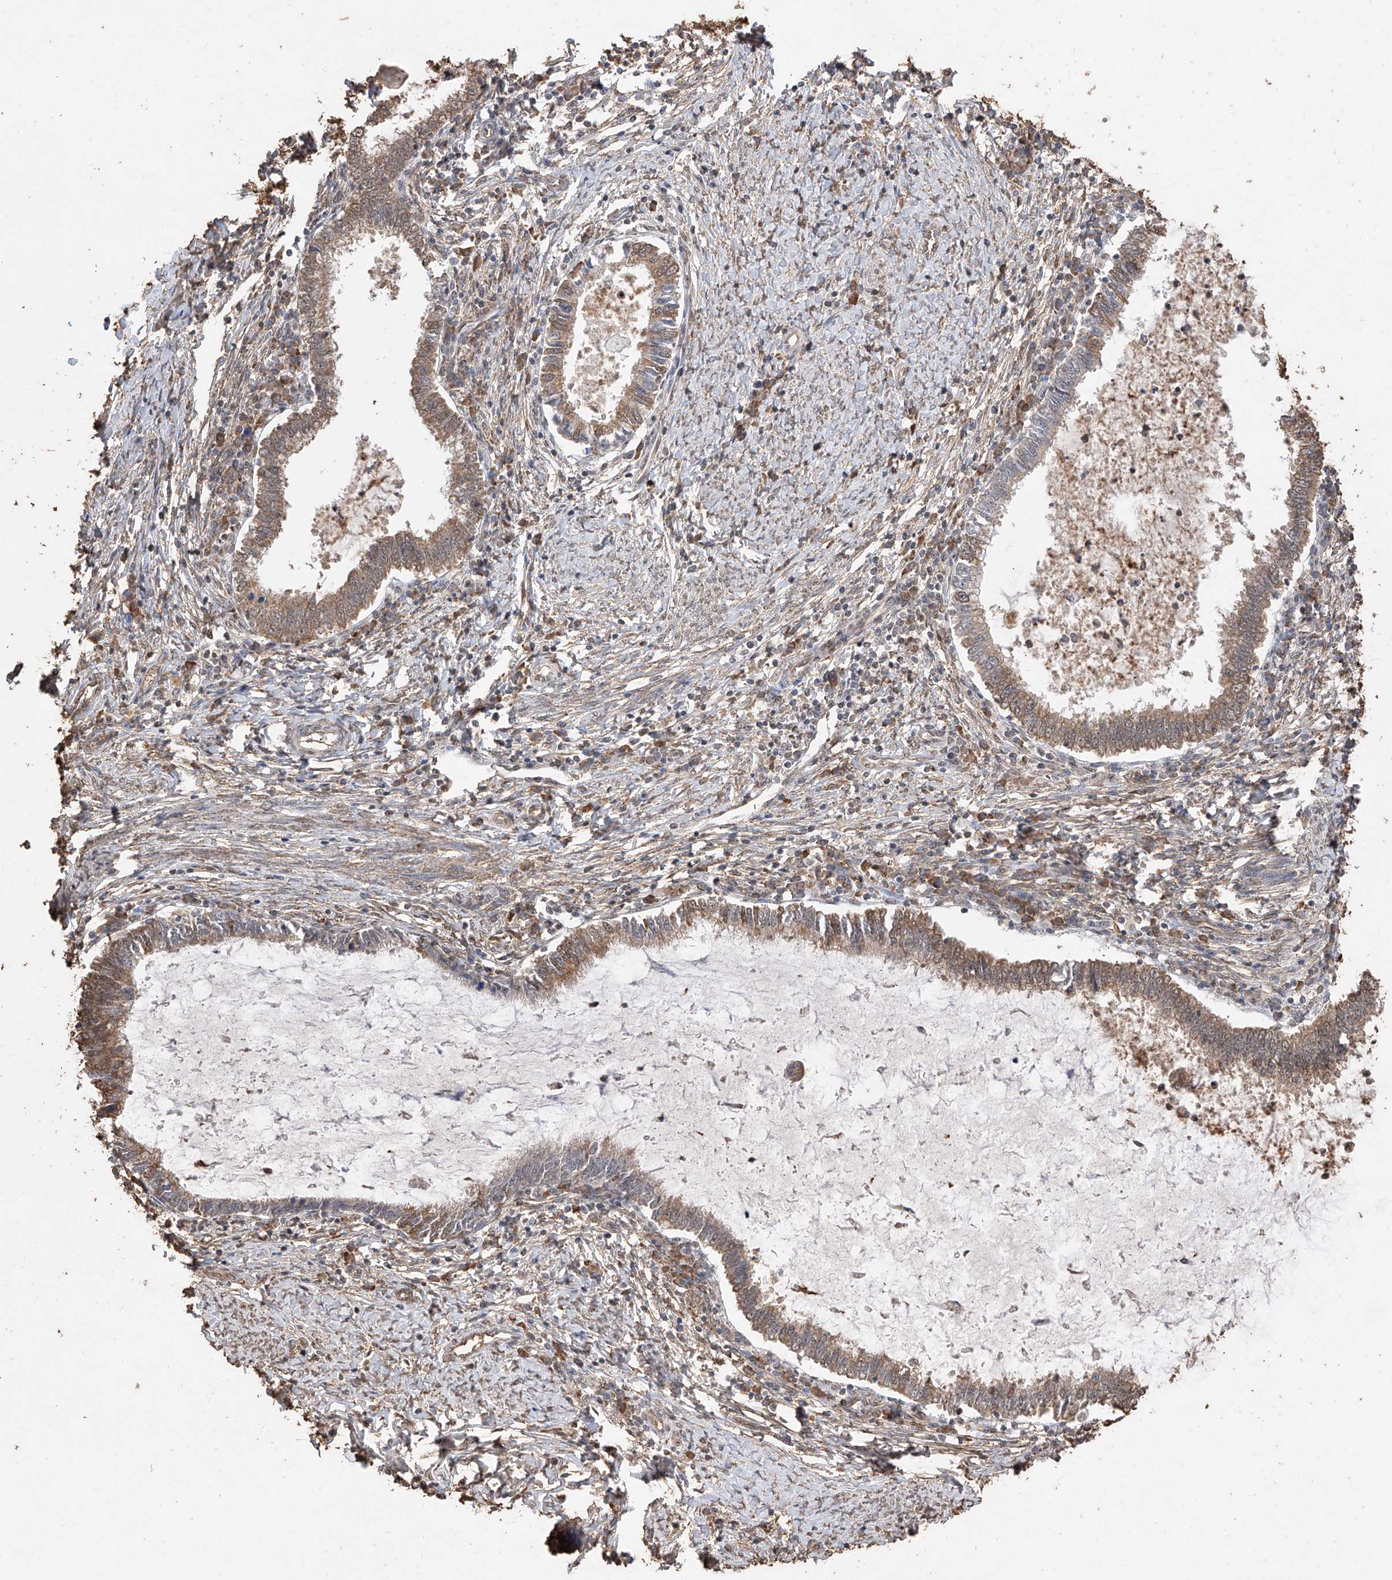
{"staining": {"intensity": "moderate", "quantity": ">75%", "location": "cytoplasmic/membranous"}, "tissue": "cervical cancer", "cell_type": "Tumor cells", "image_type": "cancer", "snomed": [{"axis": "morphology", "description": "Adenocarcinoma, NOS"}, {"axis": "topography", "description": "Cervix"}], "caption": "Adenocarcinoma (cervical) was stained to show a protein in brown. There is medium levels of moderate cytoplasmic/membranous positivity in approximately >75% of tumor cells.", "gene": "ELOVL1", "patient": {"sex": "female", "age": 36}}